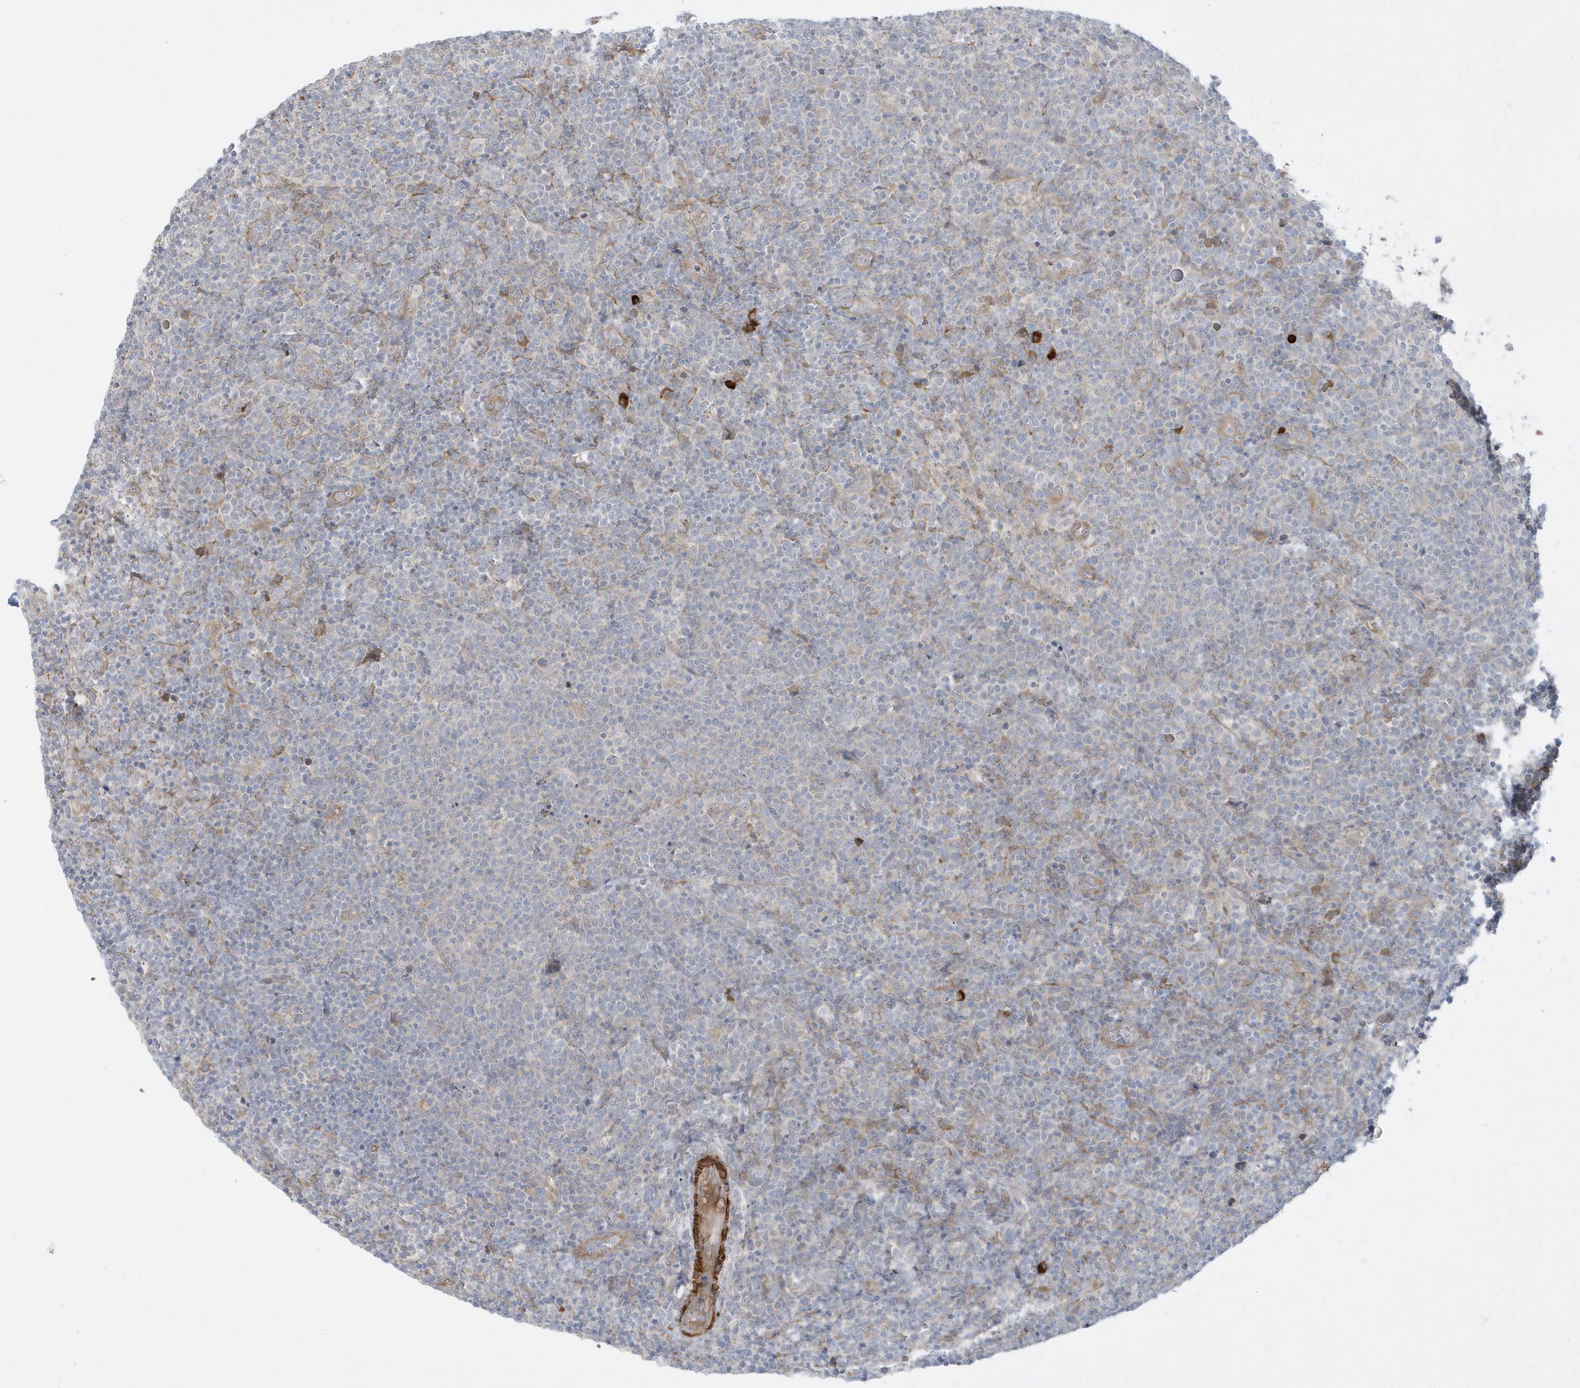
{"staining": {"intensity": "negative", "quantity": "none", "location": "none"}, "tissue": "lymphoma", "cell_type": "Tumor cells", "image_type": "cancer", "snomed": [{"axis": "morphology", "description": "Malignant lymphoma, non-Hodgkin's type, High grade"}, {"axis": "topography", "description": "Lymph node"}], "caption": "DAB (3,3'-diaminobenzidine) immunohistochemical staining of lymphoma shows no significant positivity in tumor cells. The staining was performed using DAB to visualize the protein expression in brown, while the nuclei were stained in blue with hematoxylin (Magnification: 20x).", "gene": "THADA", "patient": {"sex": "male", "age": 61}}